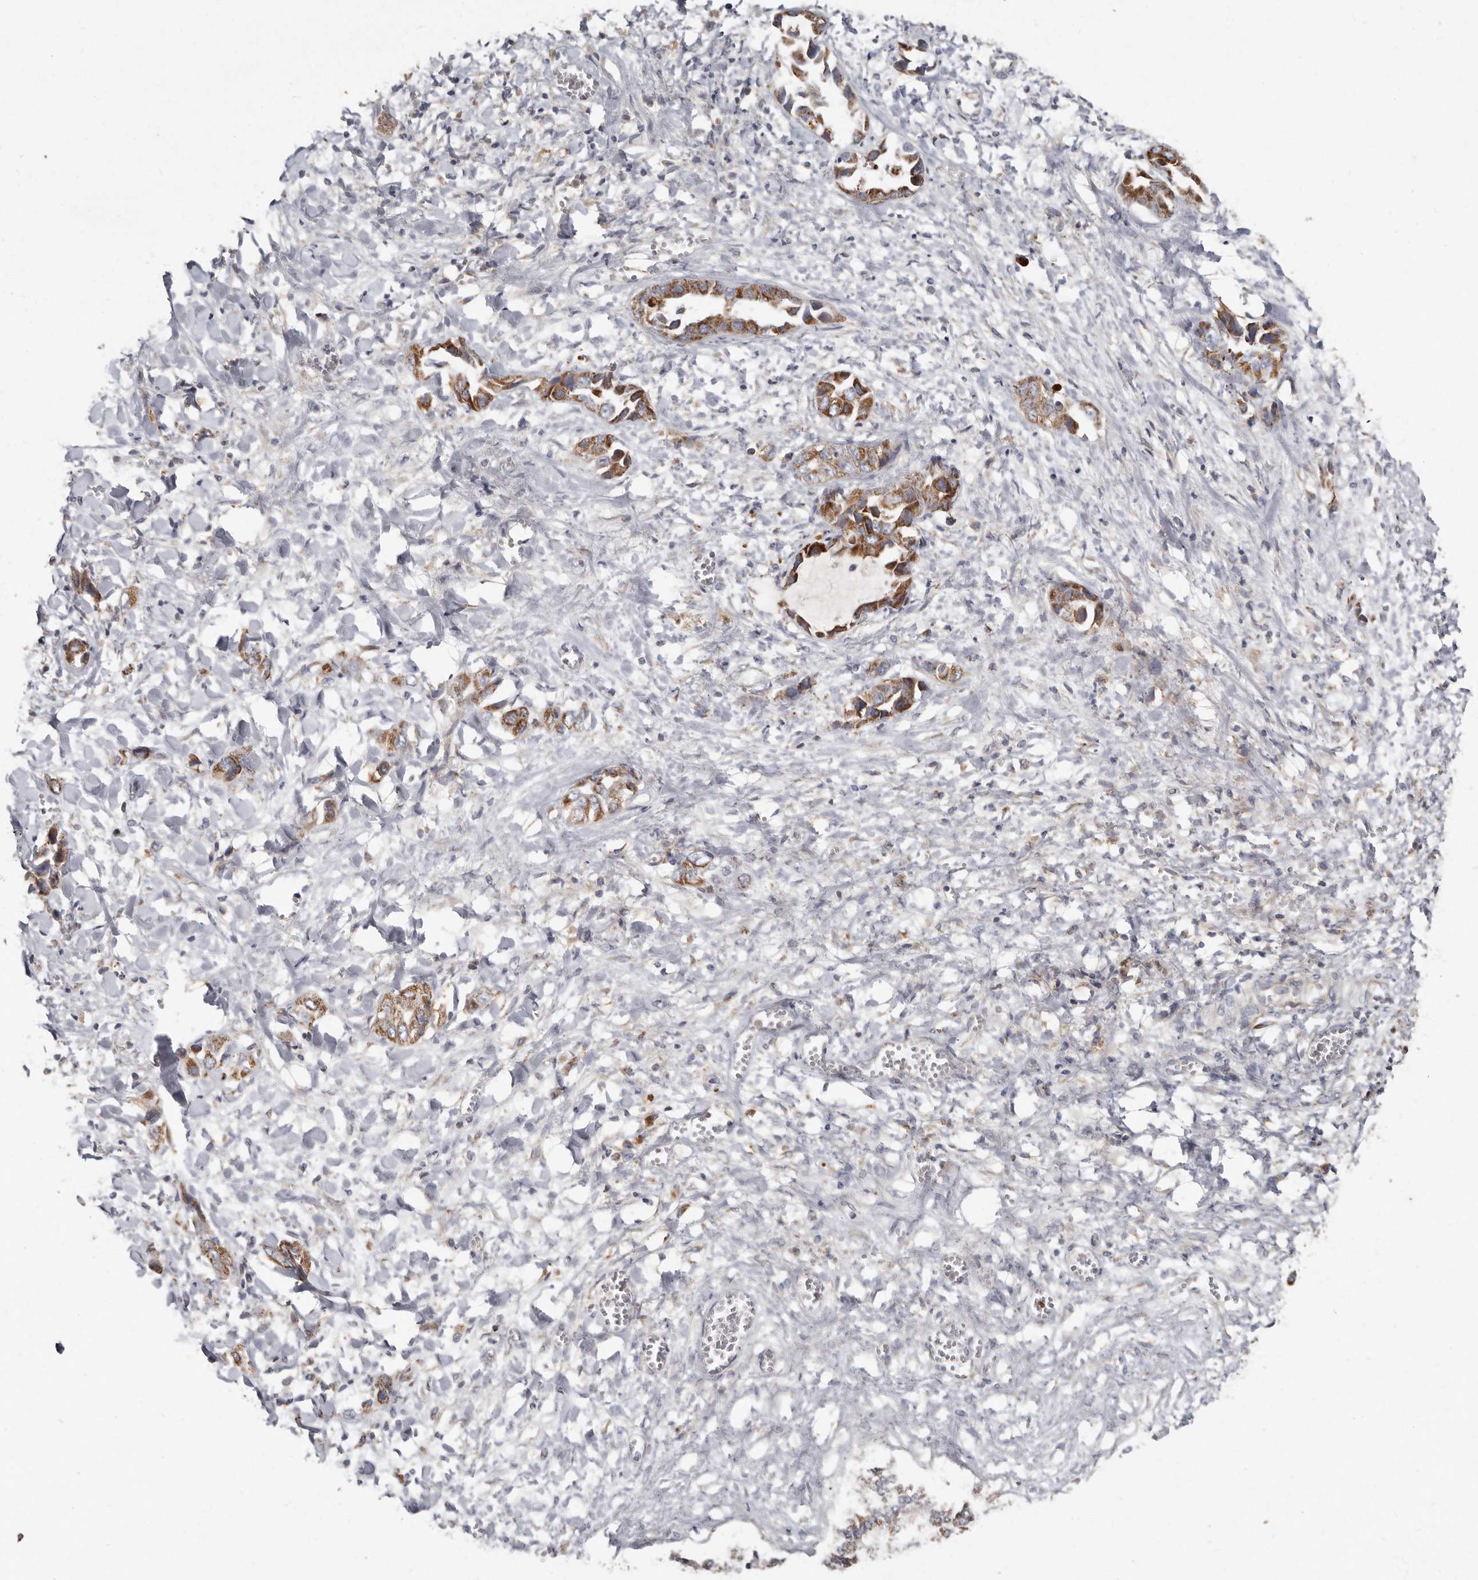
{"staining": {"intensity": "strong", "quantity": ">75%", "location": "cytoplasmic/membranous"}, "tissue": "liver cancer", "cell_type": "Tumor cells", "image_type": "cancer", "snomed": [{"axis": "morphology", "description": "Cholangiocarcinoma"}, {"axis": "topography", "description": "Liver"}], "caption": "Liver cholangiocarcinoma tissue shows strong cytoplasmic/membranous positivity in about >75% of tumor cells, visualized by immunohistochemistry.", "gene": "KIF26B", "patient": {"sex": "female", "age": 52}}